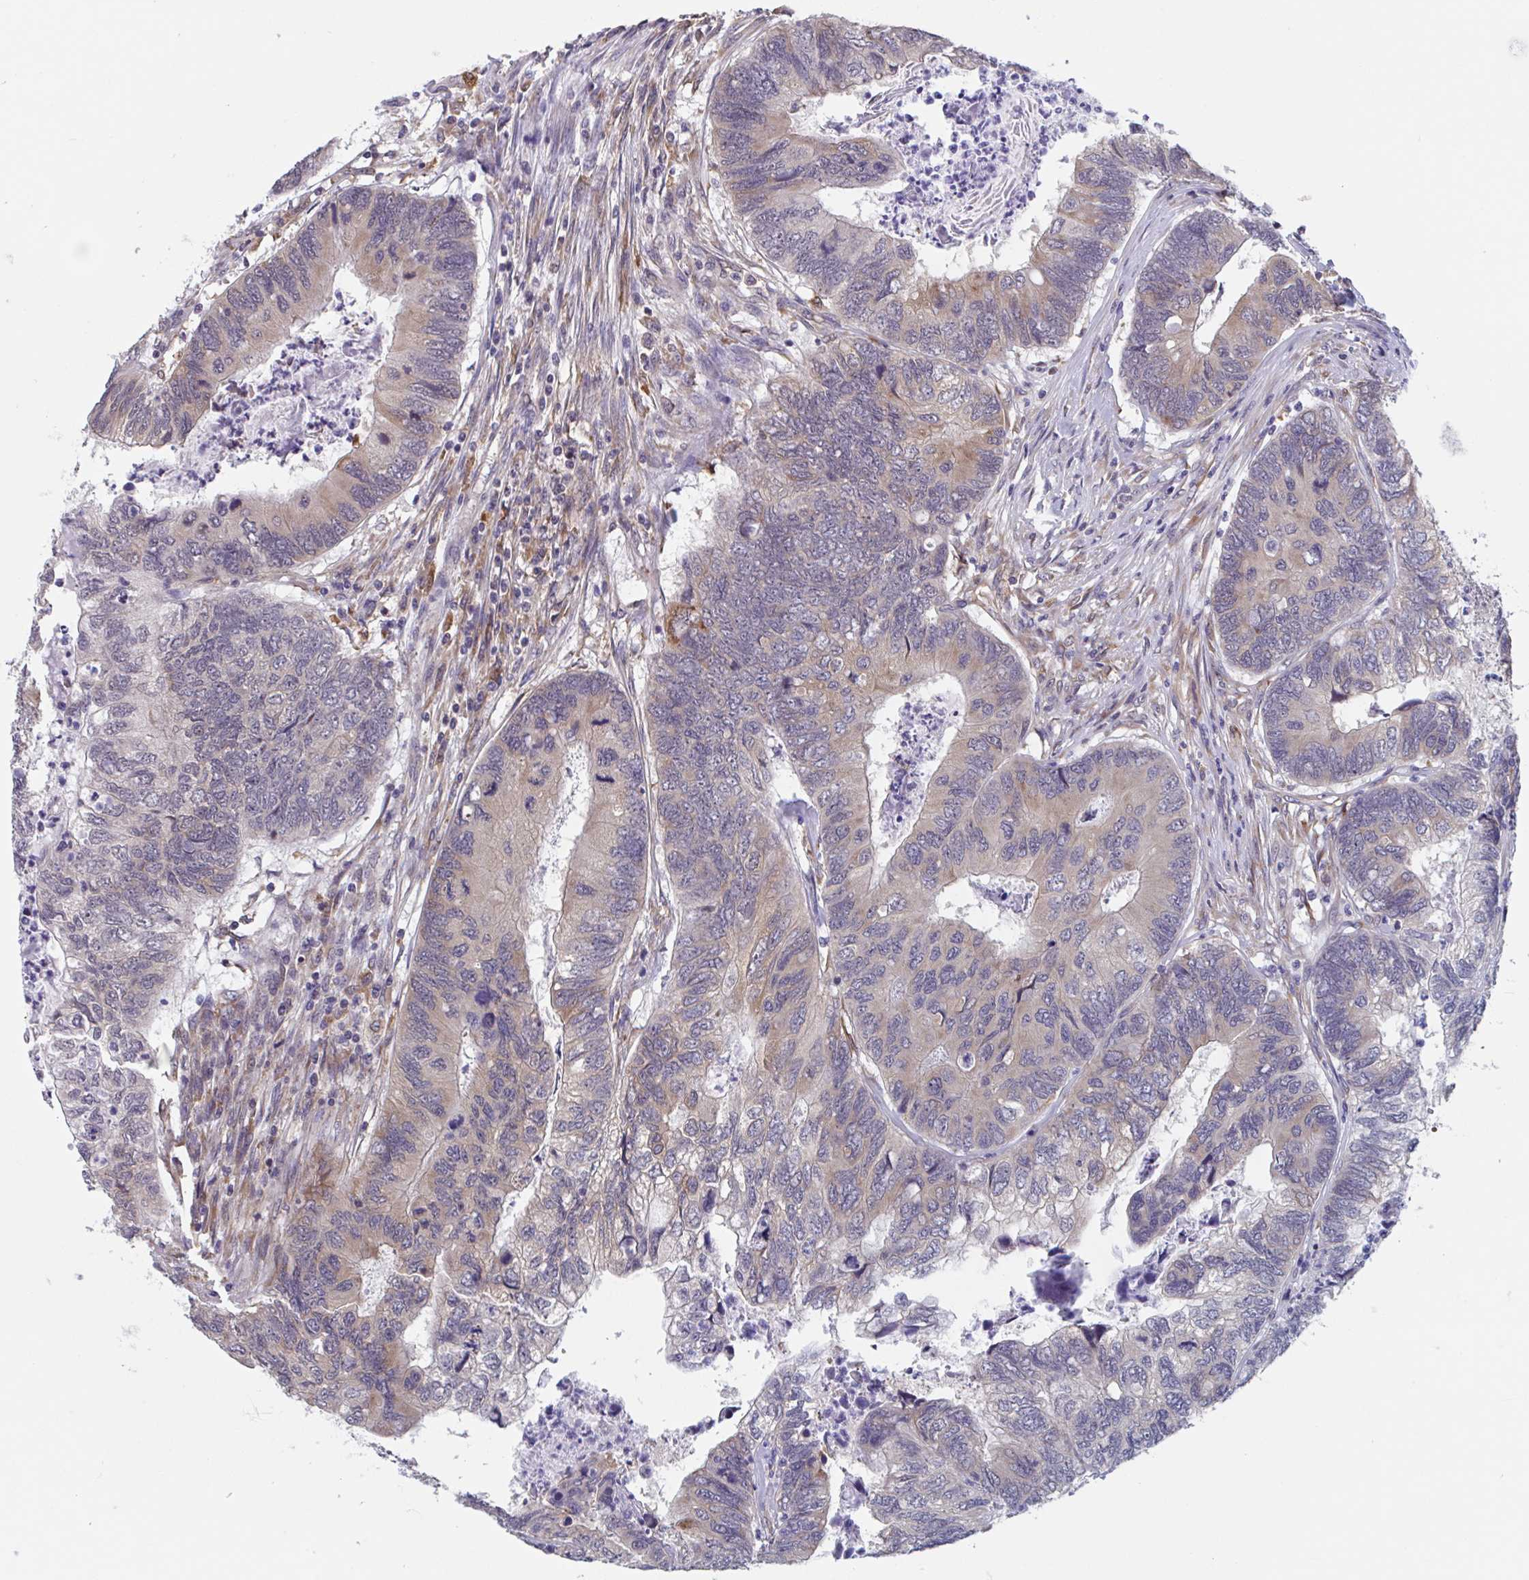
{"staining": {"intensity": "weak", "quantity": "25%-75%", "location": "cytoplasmic/membranous"}, "tissue": "colorectal cancer", "cell_type": "Tumor cells", "image_type": "cancer", "snomed": [{"axis": "morphology", "description": "Adenocarcinoma, NOS"}, {"axis": "topography", "description": "Colon"}], "caption": "A low amount of weak cytoplasmic/membranous staining is present in approximately 25%-75% of tumor cells in adenocarcinoma (colorectal) tissue.", "gene": "SNX8", "patient": {"sex": "female", "age": 67}}